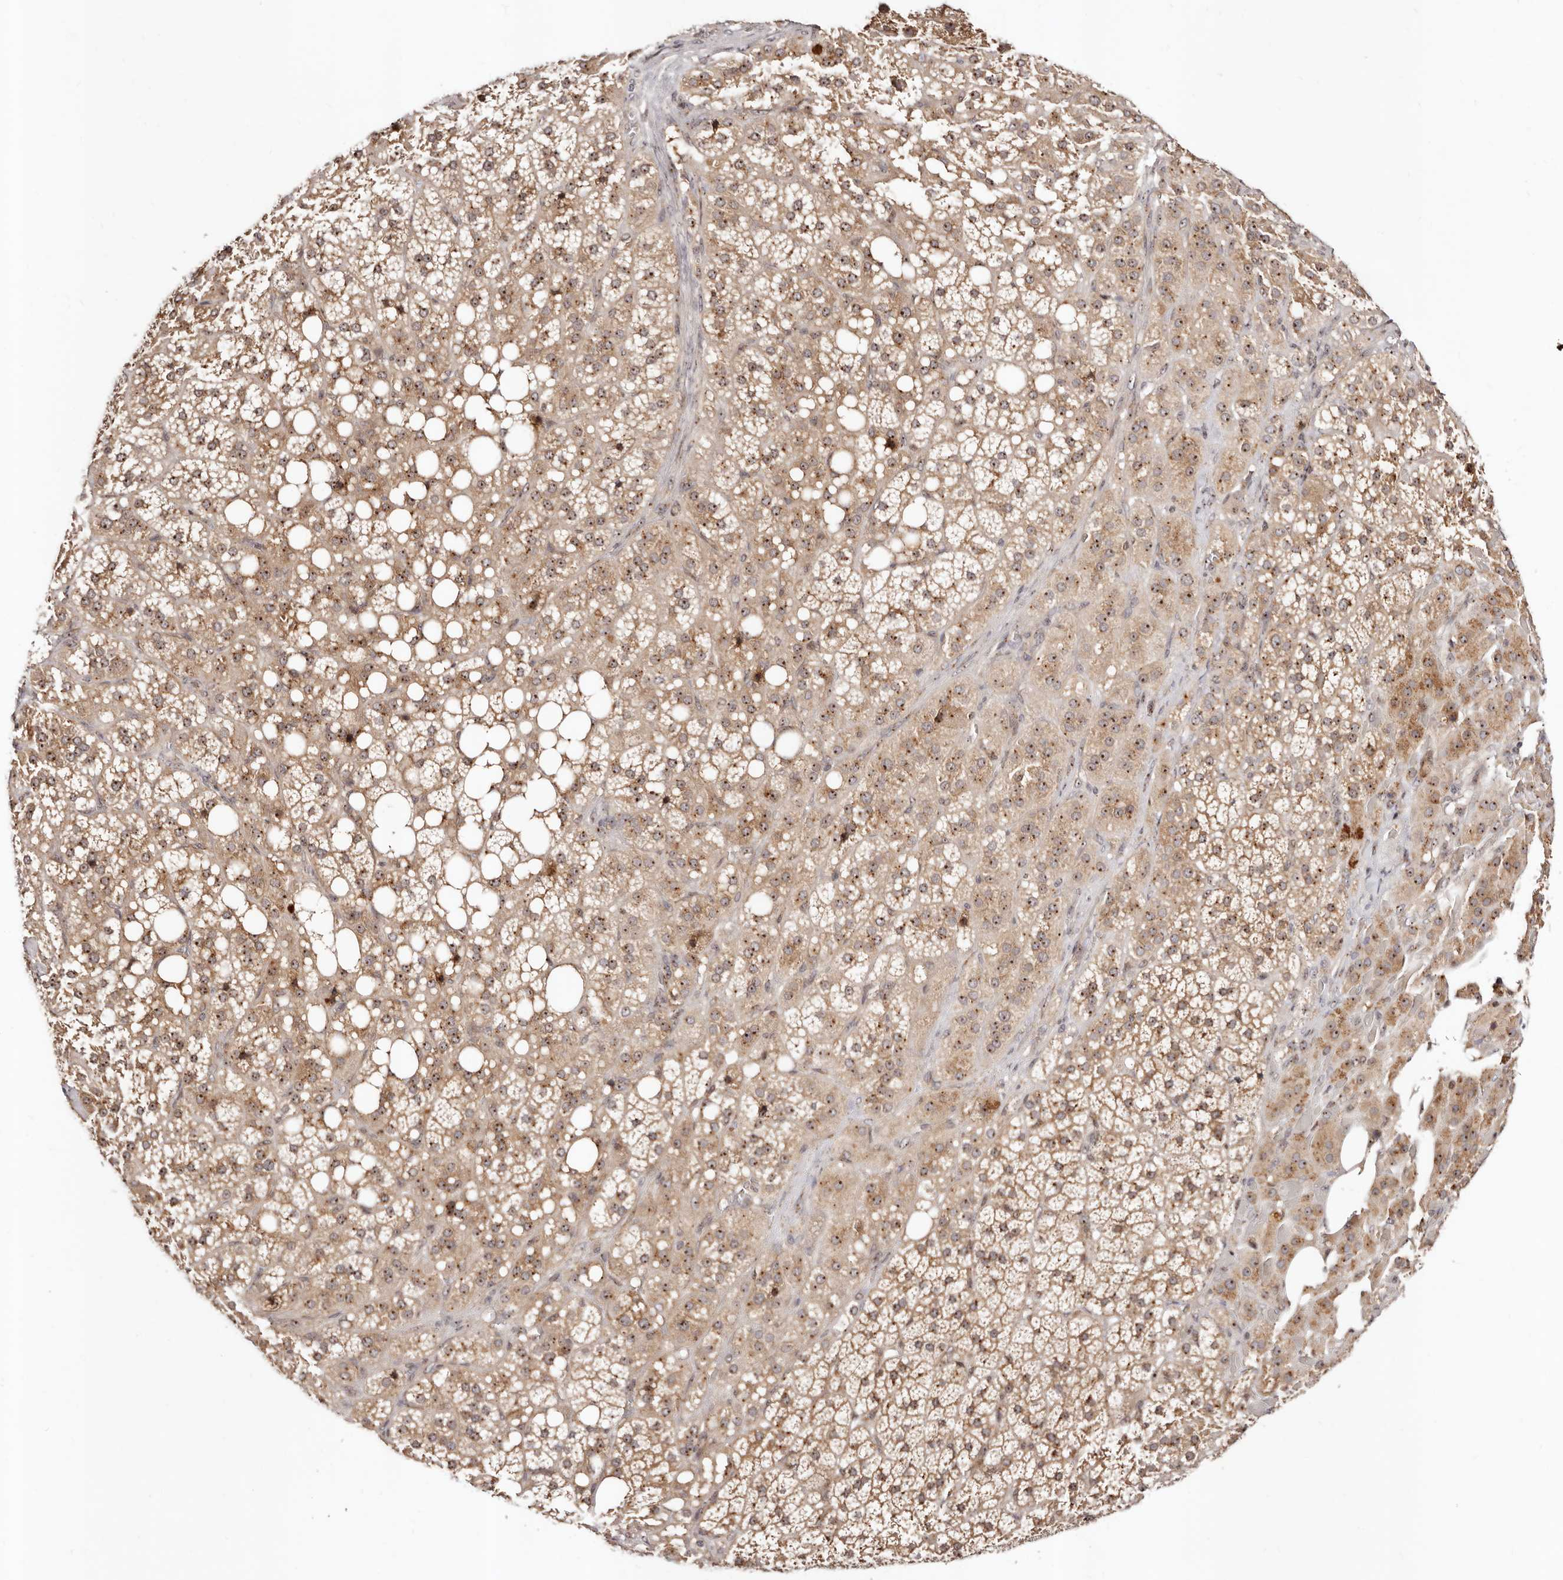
{"staining": {"intensity": "strong", "quantity": ">75%", "location": "cytoplasmic/membranous,nuclear"}, "tissue": "adrenal gland", "cell_type": "Glandular cells", "image_type": "normal", "snomed": [{"axis": "morphology", "description": "Normal tissue, NOS"}, {"axis": "topography", "description": "Adrenal gland"}], "caption": "Strong cytoplasmic/membranous,nuclear protein positivity is identified in about >75% of glandular cells in adrenal gland. Nuclei are stained in blue.", "gene": "APOL6", "patient": {"sex": "female", "age": 59}}